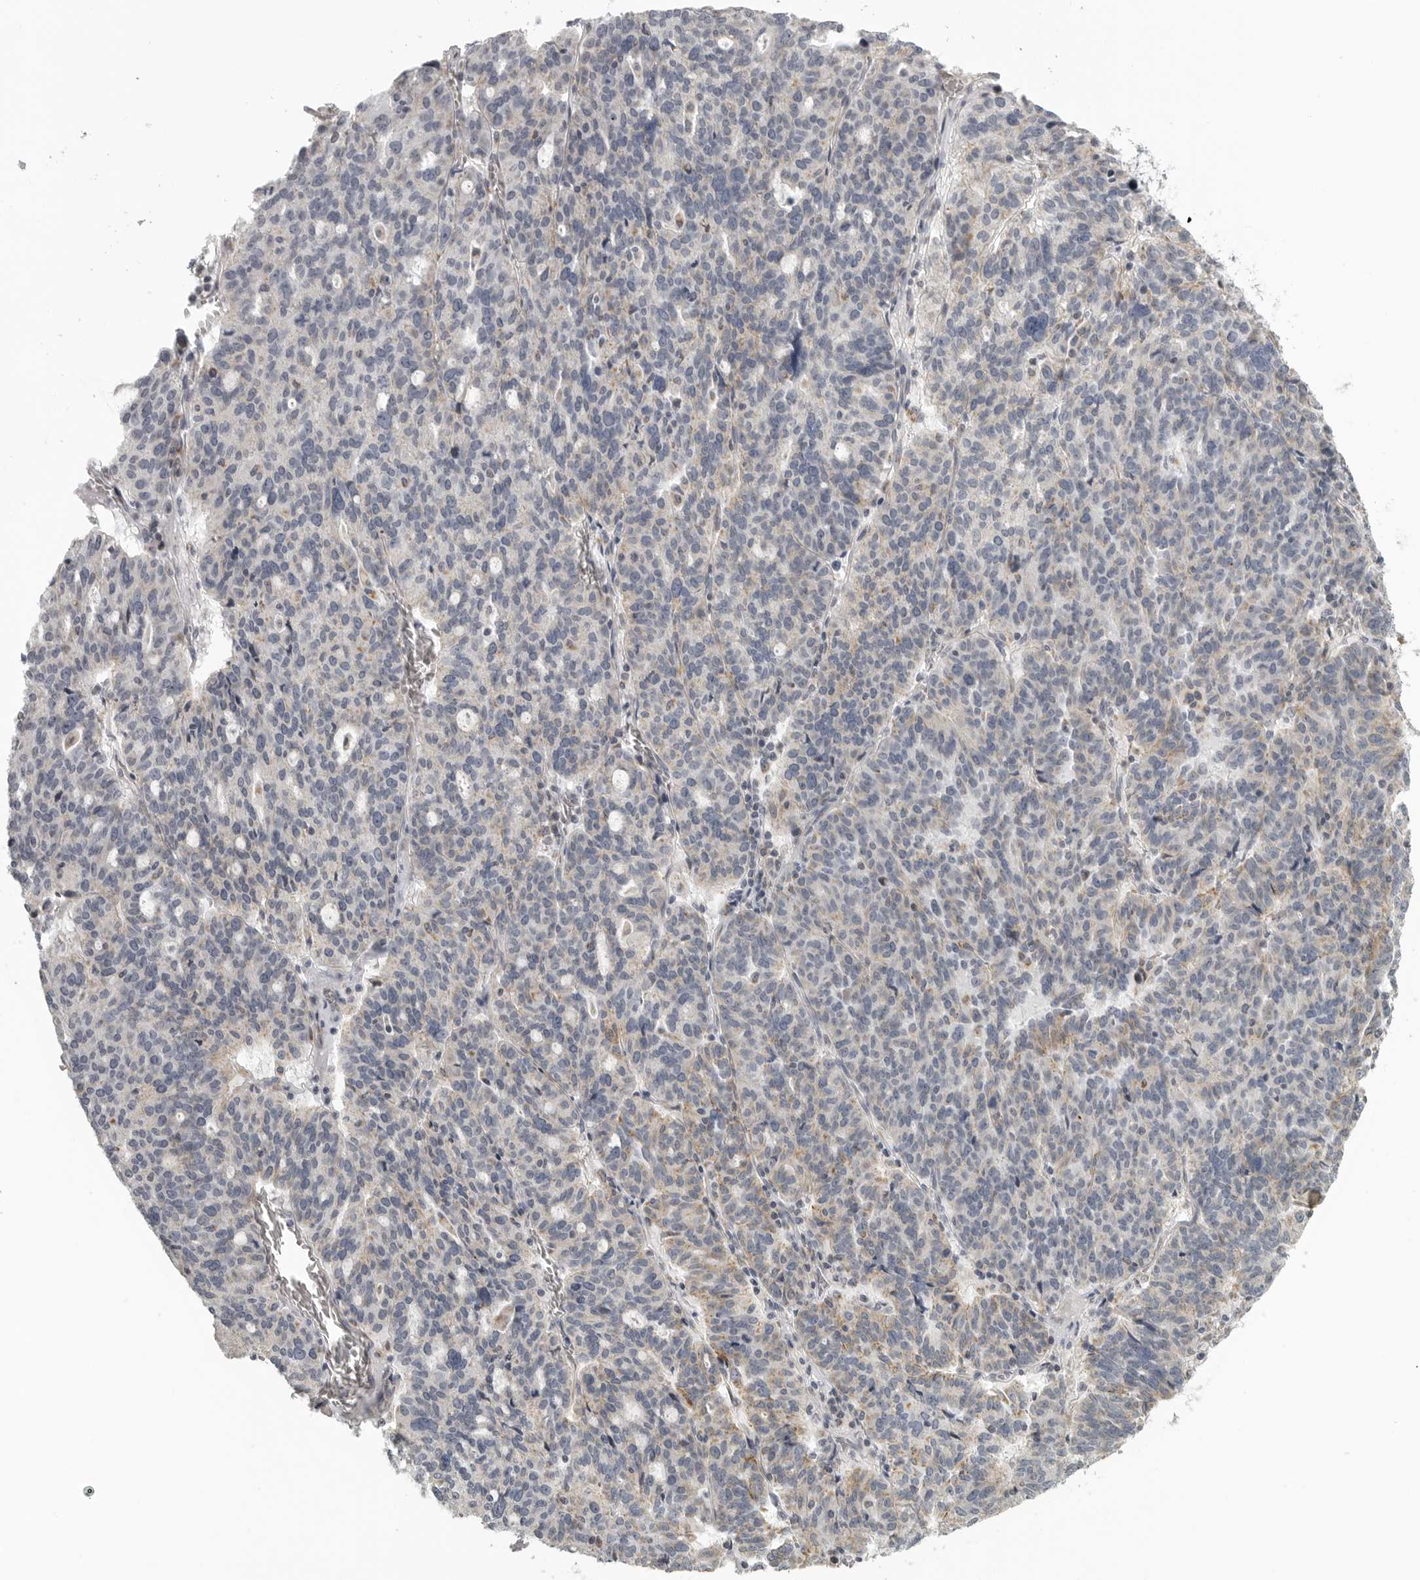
{"staining": {"intensity": "weak", "quantity": "<25%", "location": "cytoplasmic/membranous"}, "tissue": "ovarian cancer", "cell_type": "Tumor cells", "image_type": "cancer", "snomed": [{"axis": "morphology", "description": "Cystadenocarcinoma, serous, NOS"}, {"axis": "topography", "description": "Ovary"}], "caption": "An immunohistochemistry micrograph of ovarian cancer is shown. There is no staining in tumor cells of ovarian cancer.", "gene": "RXFP3", "patient": {"sex": "female", "age": 59}}